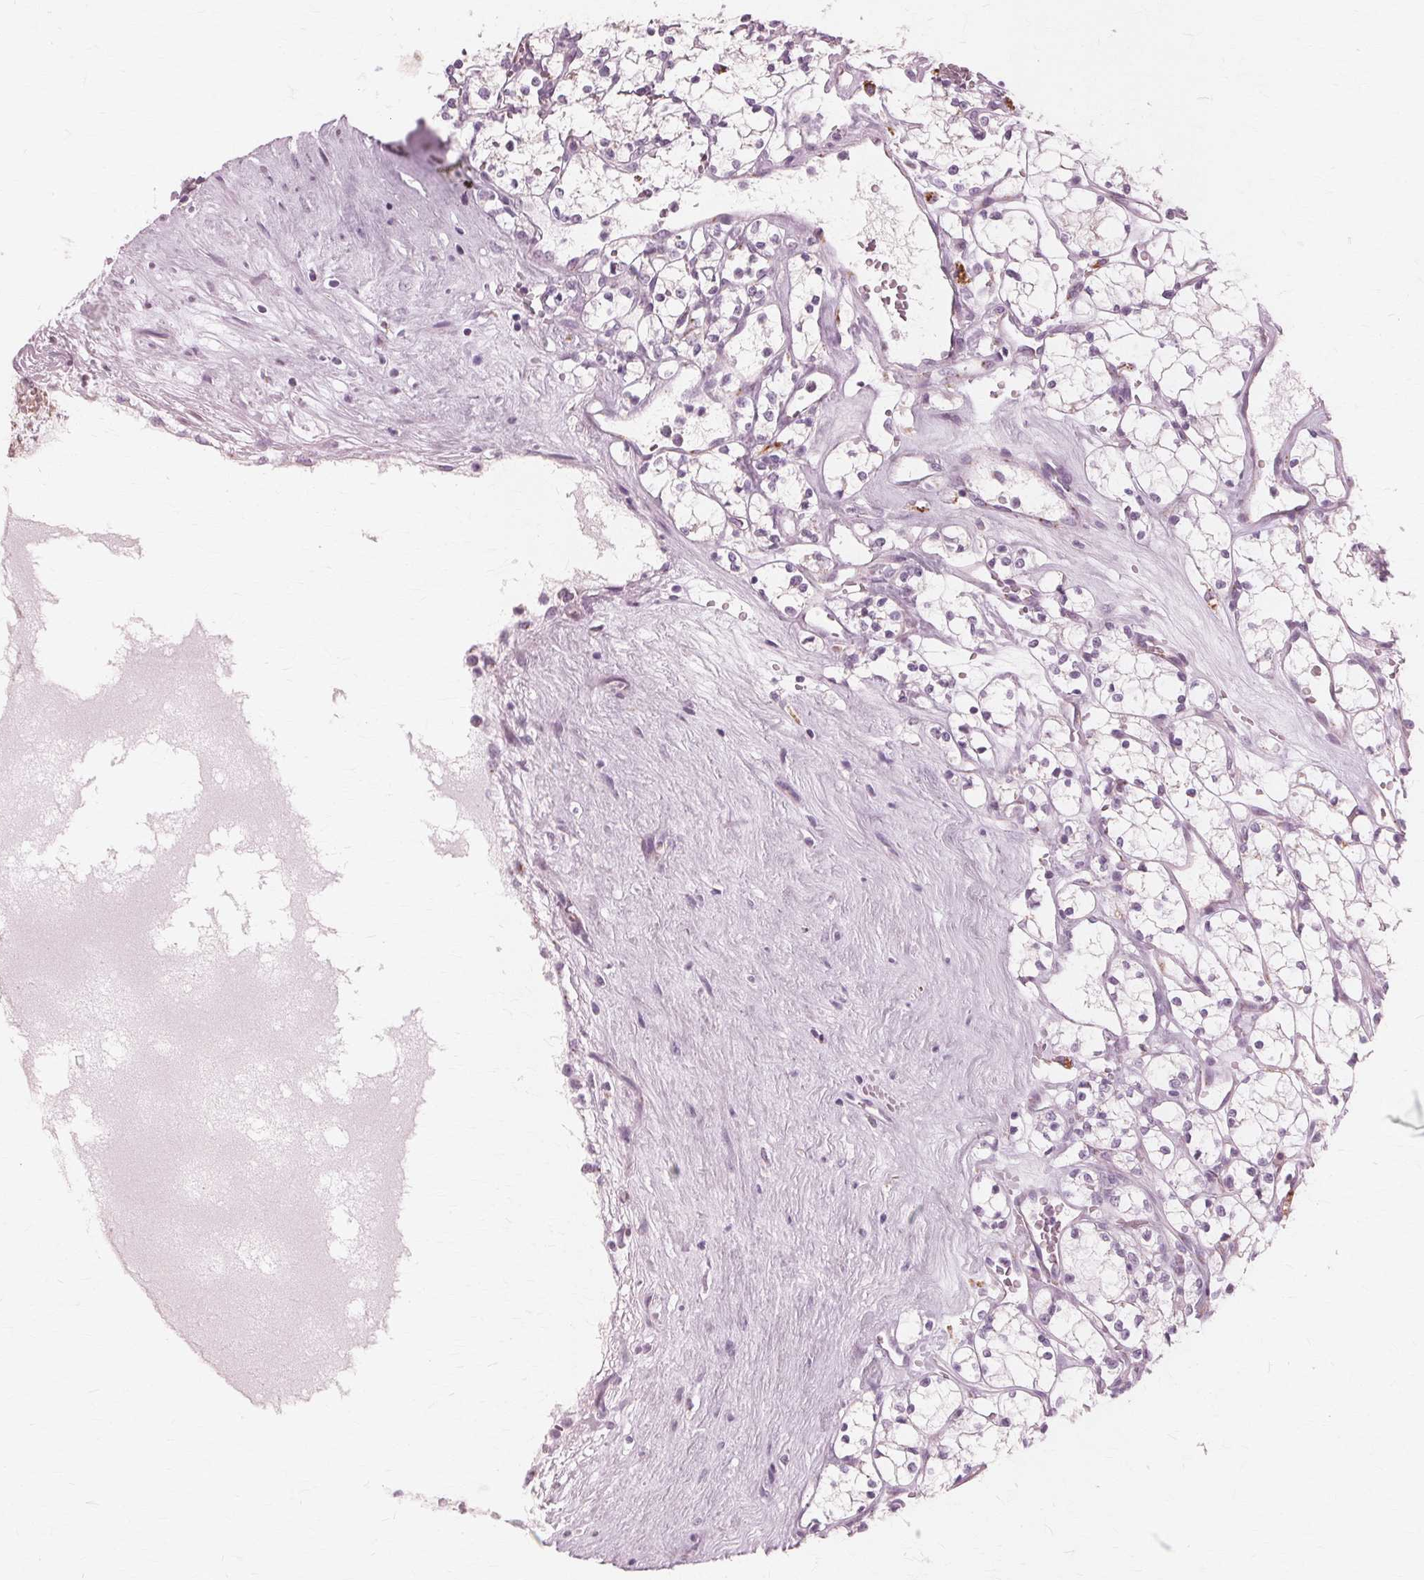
{"staining": {"intensity": "negative", "quantity": "none", "location": "none"}, "tissue": "renal cancer", "cell_type": "Tumor cells", "image_type": "cancer", "snomed": [{"axis": "morphology", "description": "Adenocarcinoma, NOS"}, {"axis": "topography", "description": "Kidney"}], "caption": "High power microscopy photomicrograph of an immunohistochemistry micrograph of renal adenocarcinoma, revealing no significant staining in tumor cells. (DAB immunohistochemistry, high magnification).", "gene": "DNASE2", "patient": {"sex": "female", "age": 69}}